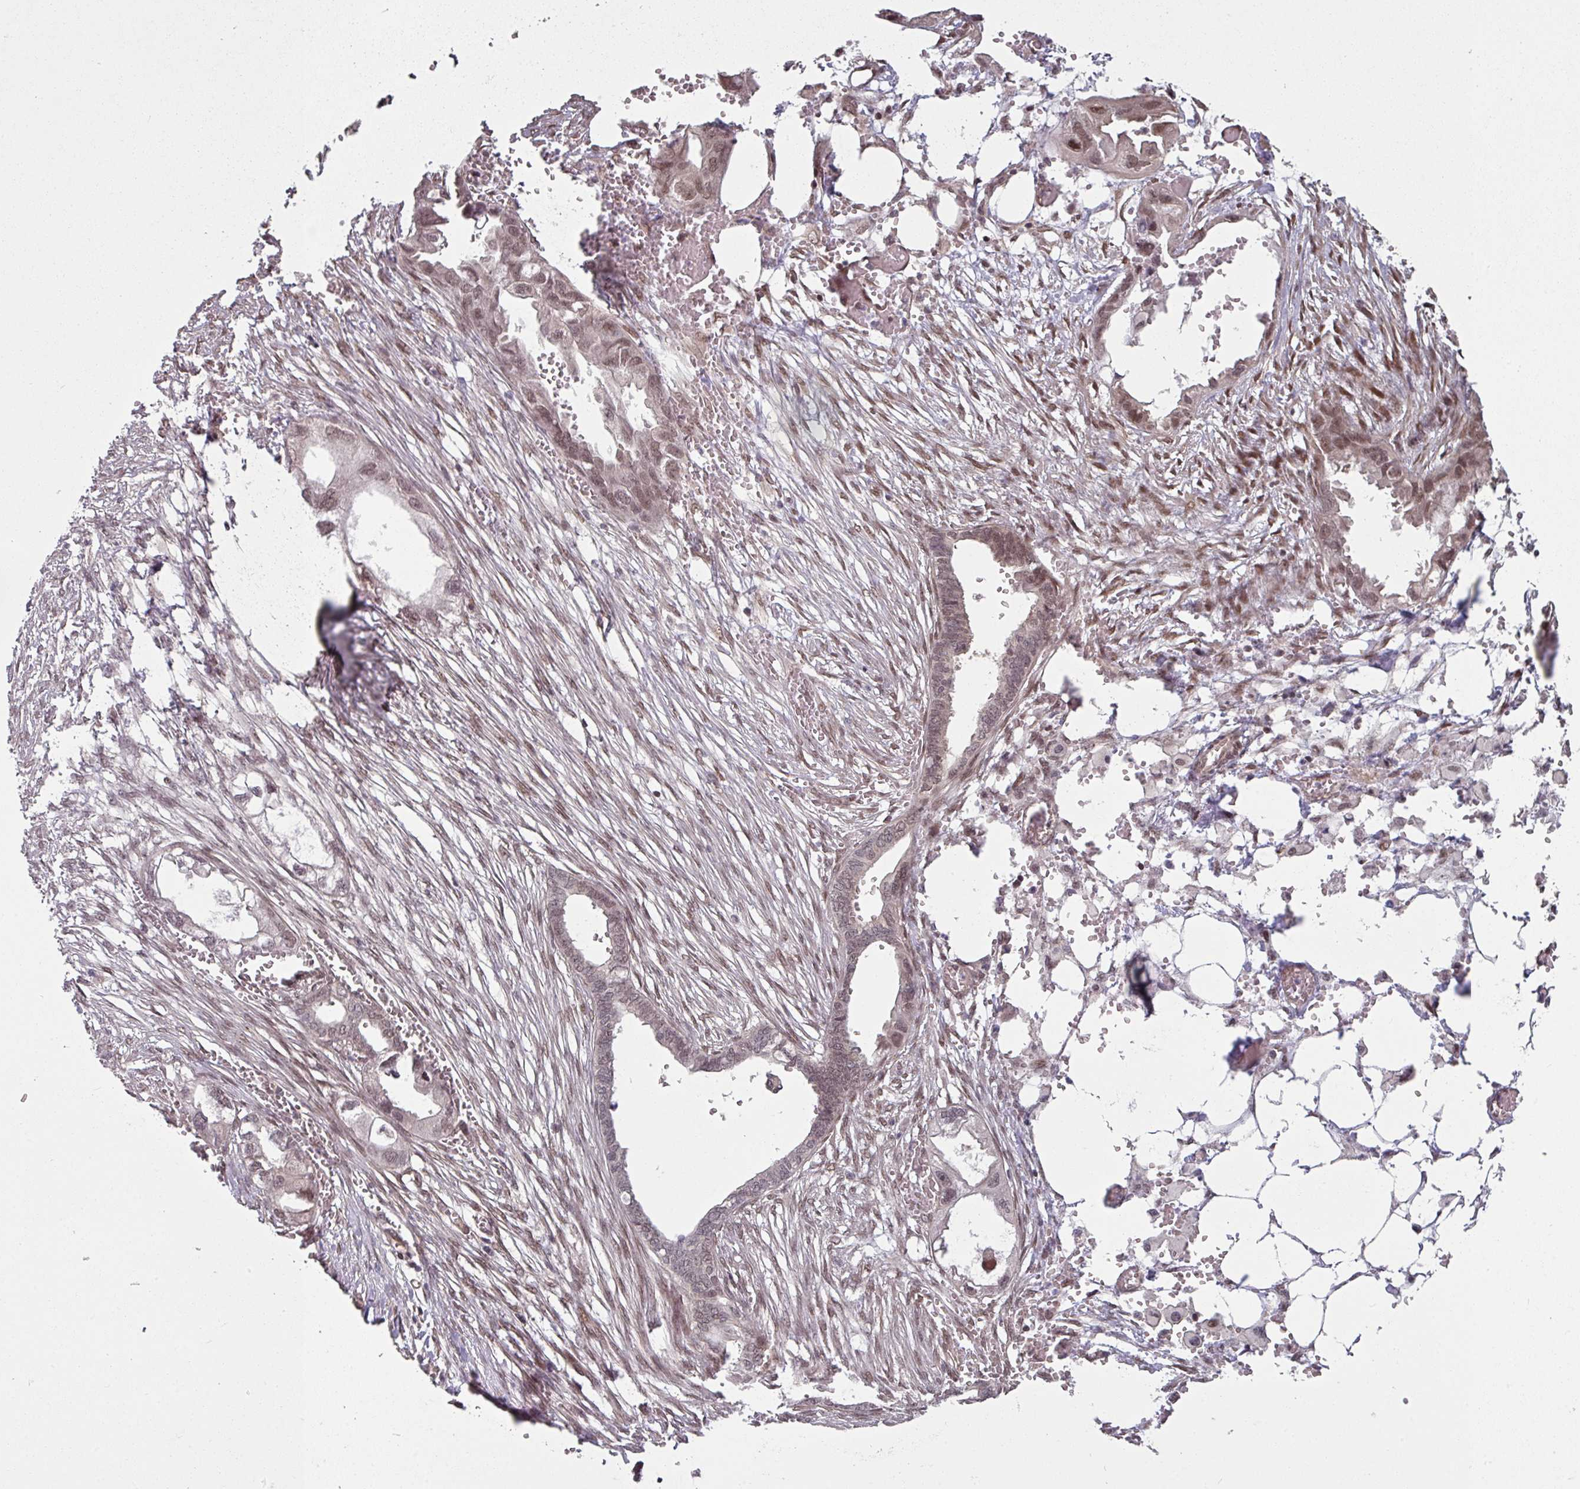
{"staining": {"intensity": "weak", "quantity": "25%-75%", "location": "nuclear"}, "tissue": "endometrial cancer", "cell_type": "Tumor cells", "image_type": "cancer", "snomed": [{"axis": "morphology", "description": "Adenocarcinoma, NOS"}, {"axis": "morphology", "description": "Adenocarcinoma, metastatic, NOS"}, {"axis": "topography", "description": "Adipose tissue"}, {"axis": "topography", "description": "Endometrium"}], "caption": "Immunohistochemical staining of endometrial cancer (metastatic adenocarcinoma) shows low levels of weak nuclear positivity in about 25%-75% of tumor cells.", "gene": "SIK3", "patient": {"sex": "female", "age": 67}}